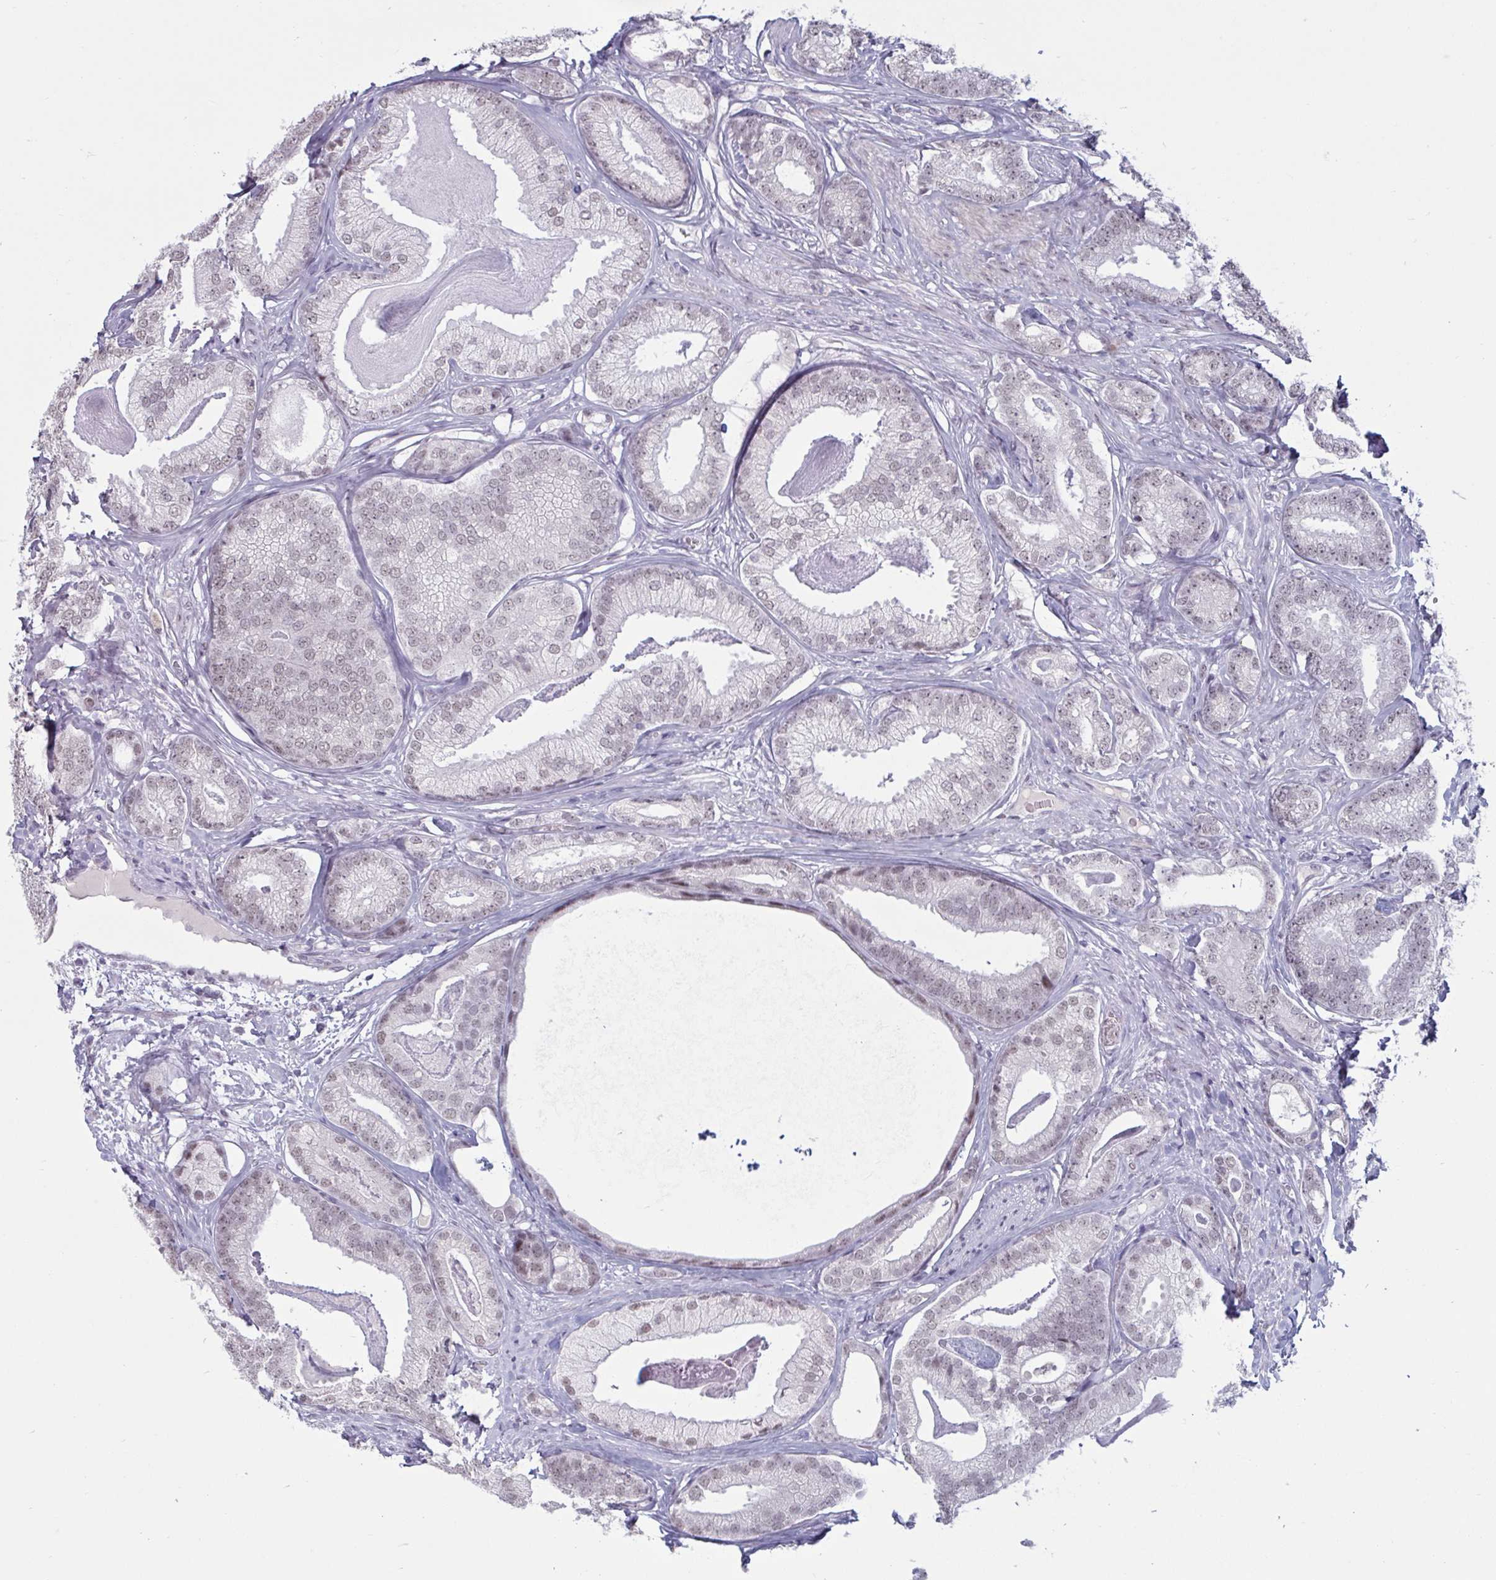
{"staining": {"intensity": "weak", "quantity": ">75%", "location": "nuclear"}, "tissue": "prostate cancer", "cell_type": "Tumor cells", "image_type": "cancer", "snomed": [{"axis": "morphology", "description": "Adenocarcinoma, Low grade"}, {"axis": "topography", "description": "Prostate"}], "caption": "Tumor cells exhibit low levels of weak nuclear expression in about >75% of cells in human prostate low-grade adenocarcinoma. Immunohistochemistry (ihc) stains the protein of interest in brown and the nuclei are stained blue.", "gene": "HSD17B6", "patient": {"sex": "male", "age": 63}}